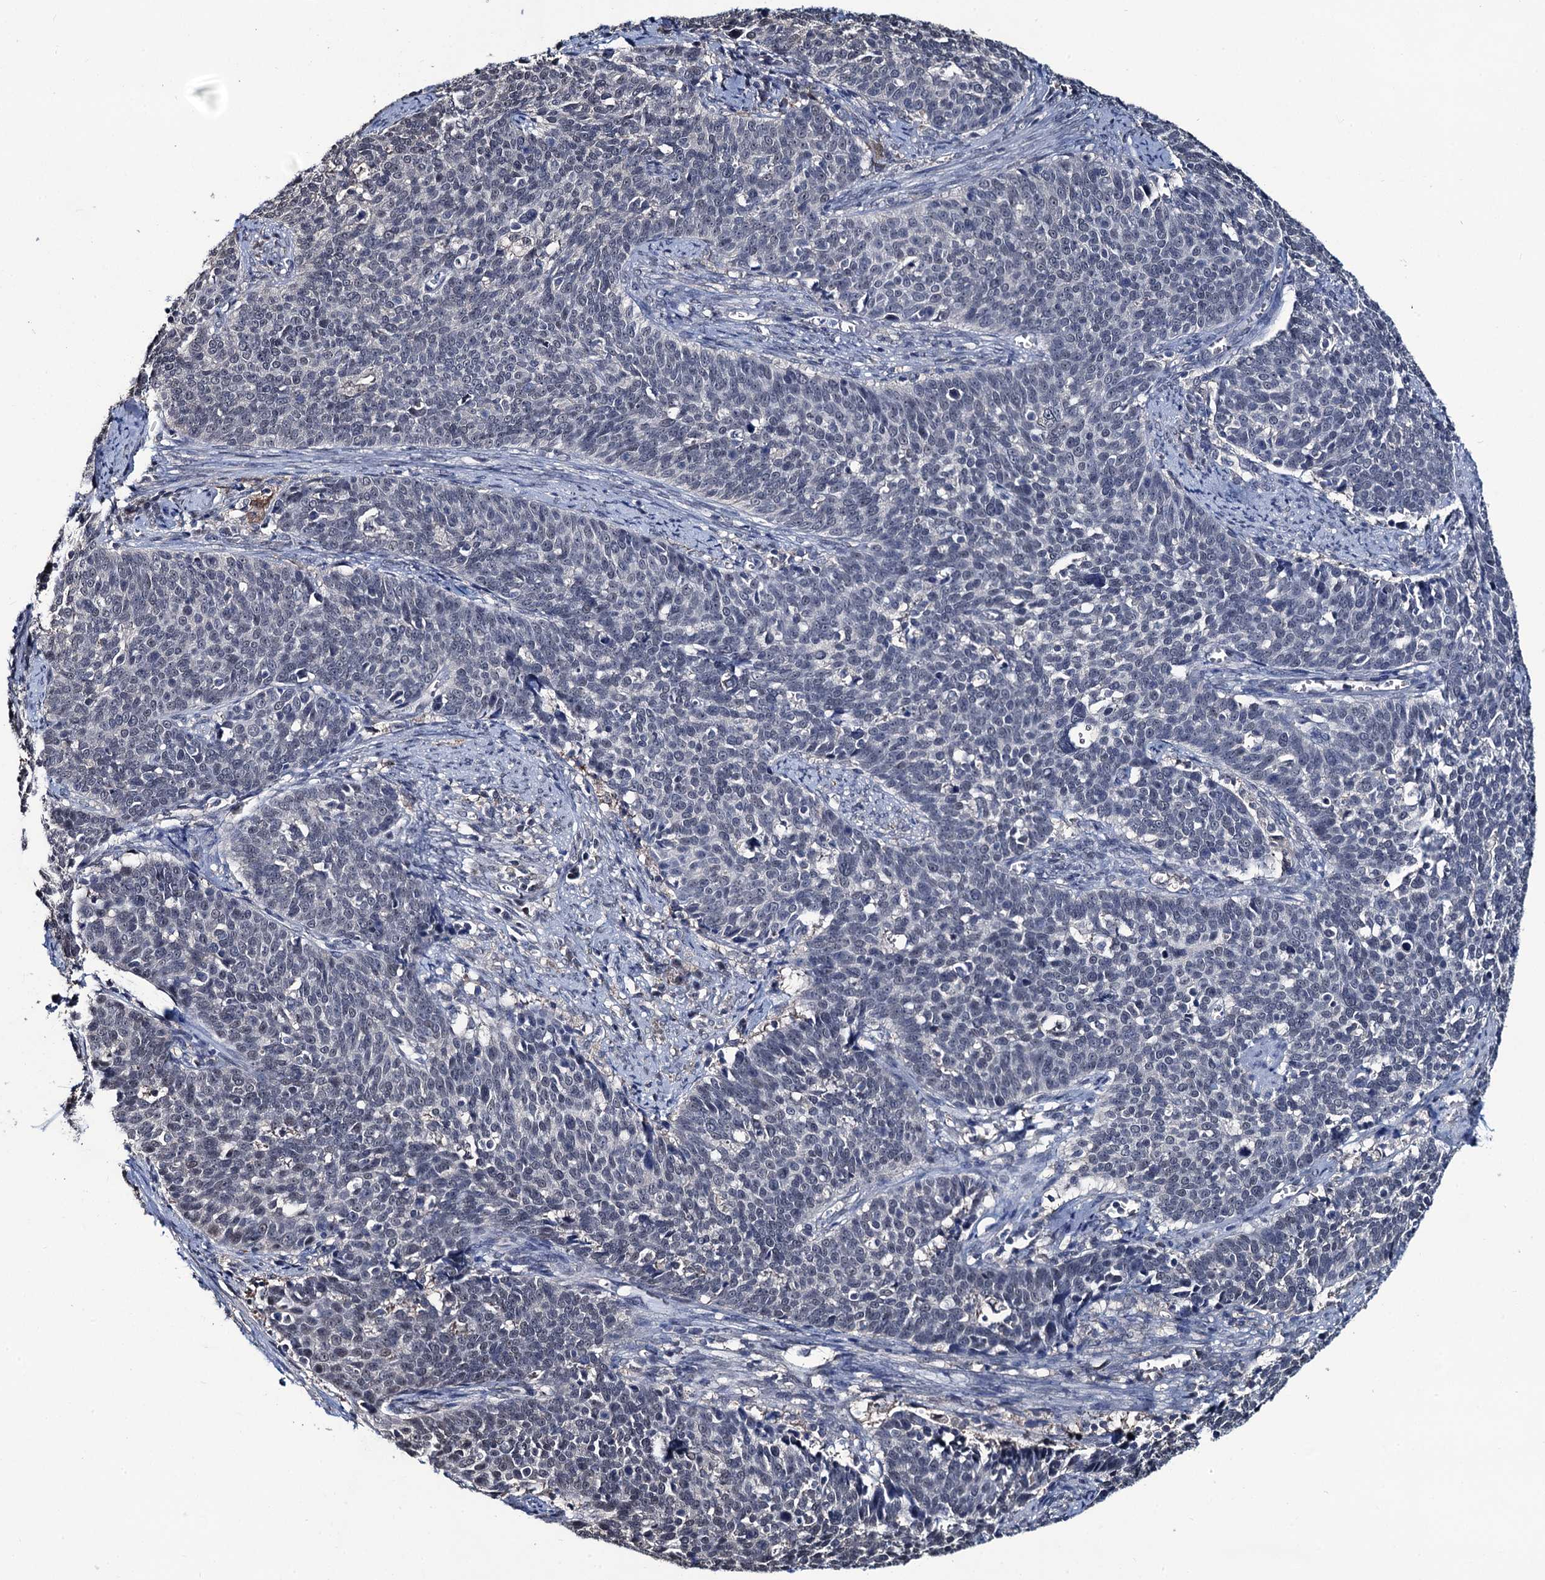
{"staining": {"intensity": "negative", "quantity": "none", "location": "none"}, "tissue": "cervical cancer", "cell_type": "Tumor cells", "image_type": "cancer", "snomed": [{"axis": "morphology", "description": "Squamous cell carcinoma, NOS"}, {"axis": "topography", "description": "Cervix"}], "caption": "IHC of squamous cell carcinoma (cervical) displays no expression in tumor cells.", "gene": "RTKN2", "patient": {"sex": "female", "age": 39}}